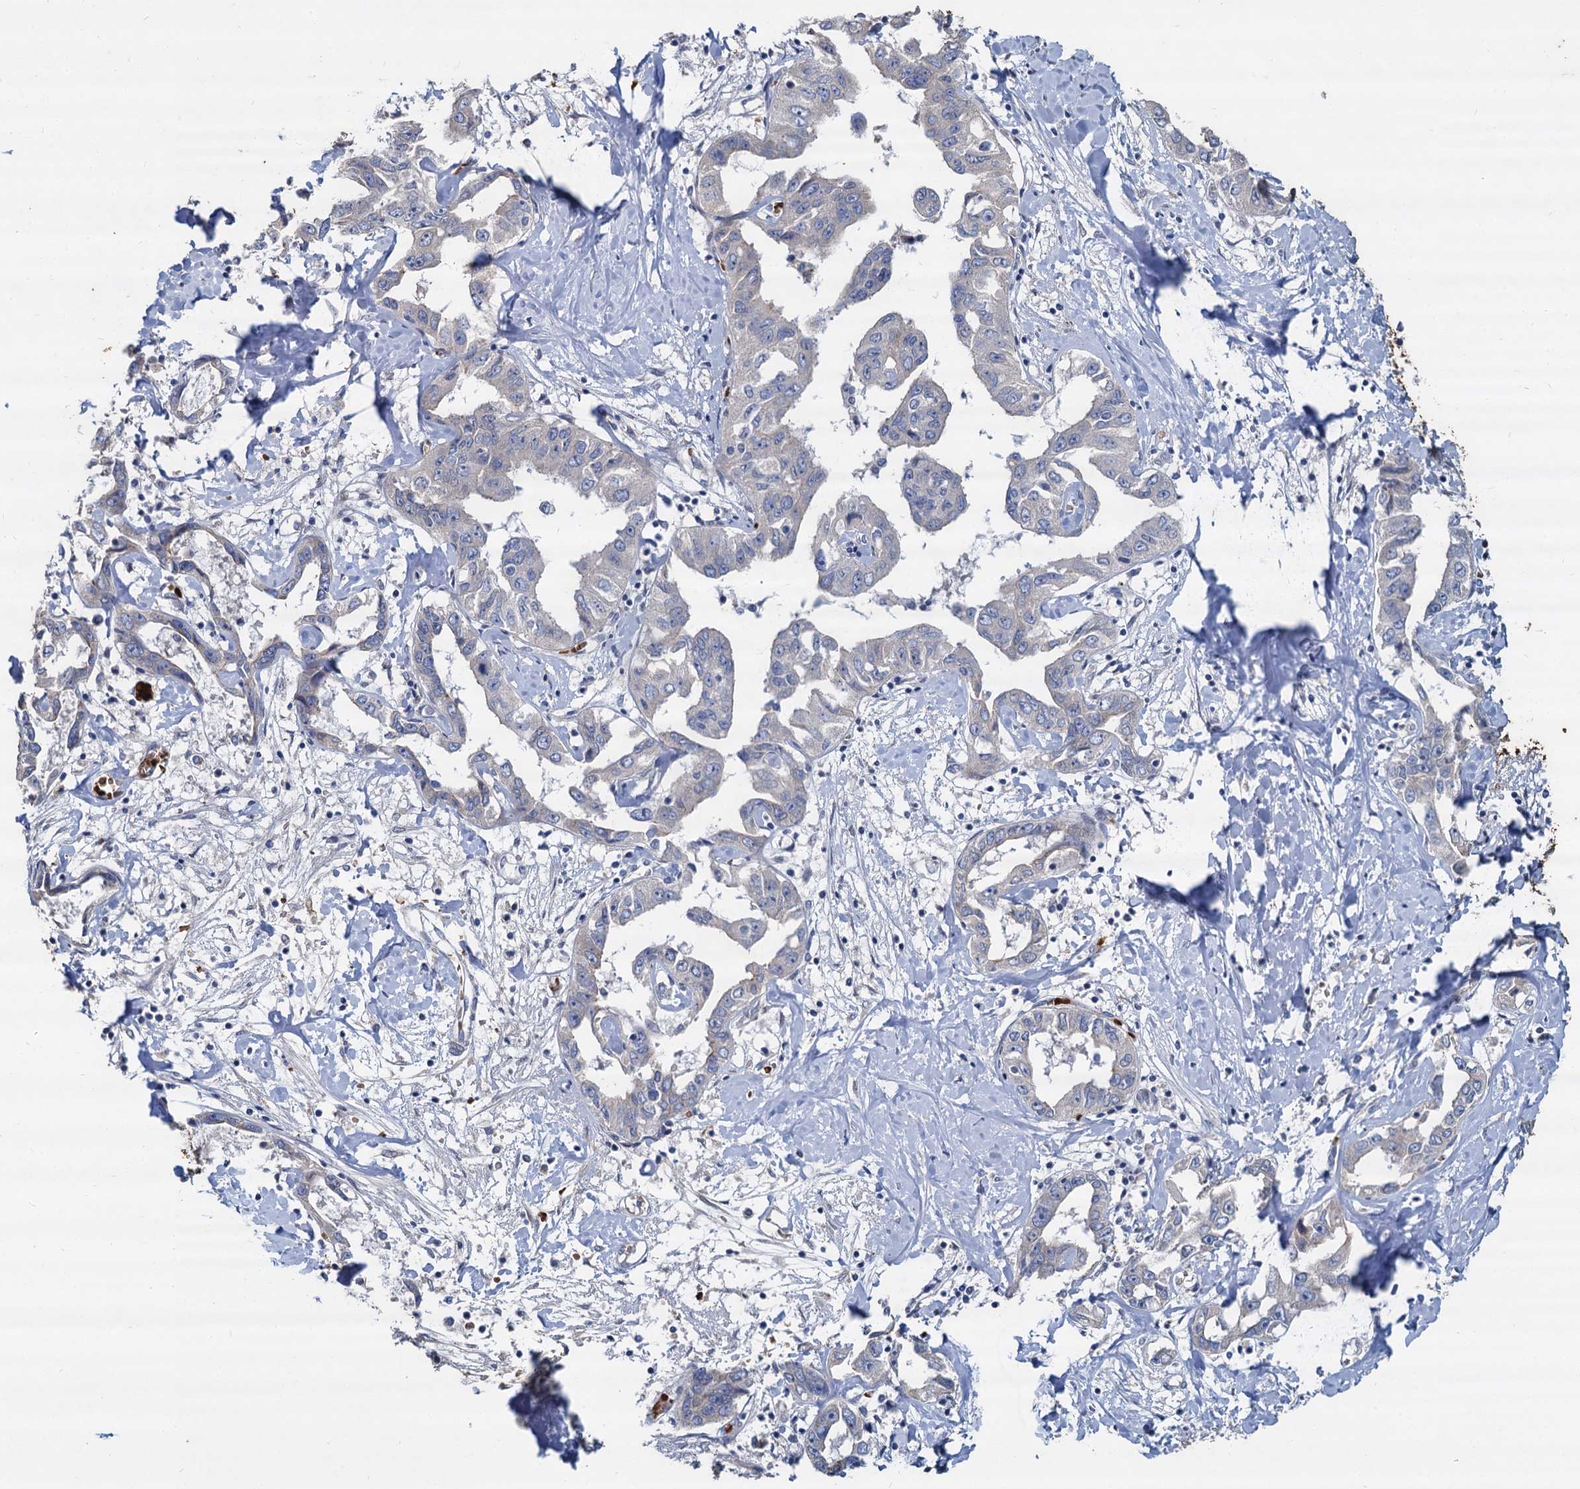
{"staining": {"intensity": "negative", "quantity": "none", "location": "none"}, "tissue": "liver cancer", "cell_type": "Tumor cells", "image_type": "cancer", "snomed": [{"axis": "morphology", "description": "Cholangiocarcinoma"}, {"axis": "topography", "description": "Liver"}], "caption": "Histopathology image shows no protein expression in tumor cells of liver cholangiocarcinoma tissue.", "gene": "TCTN2", "patient": {"sex": "male", "age": 59}}